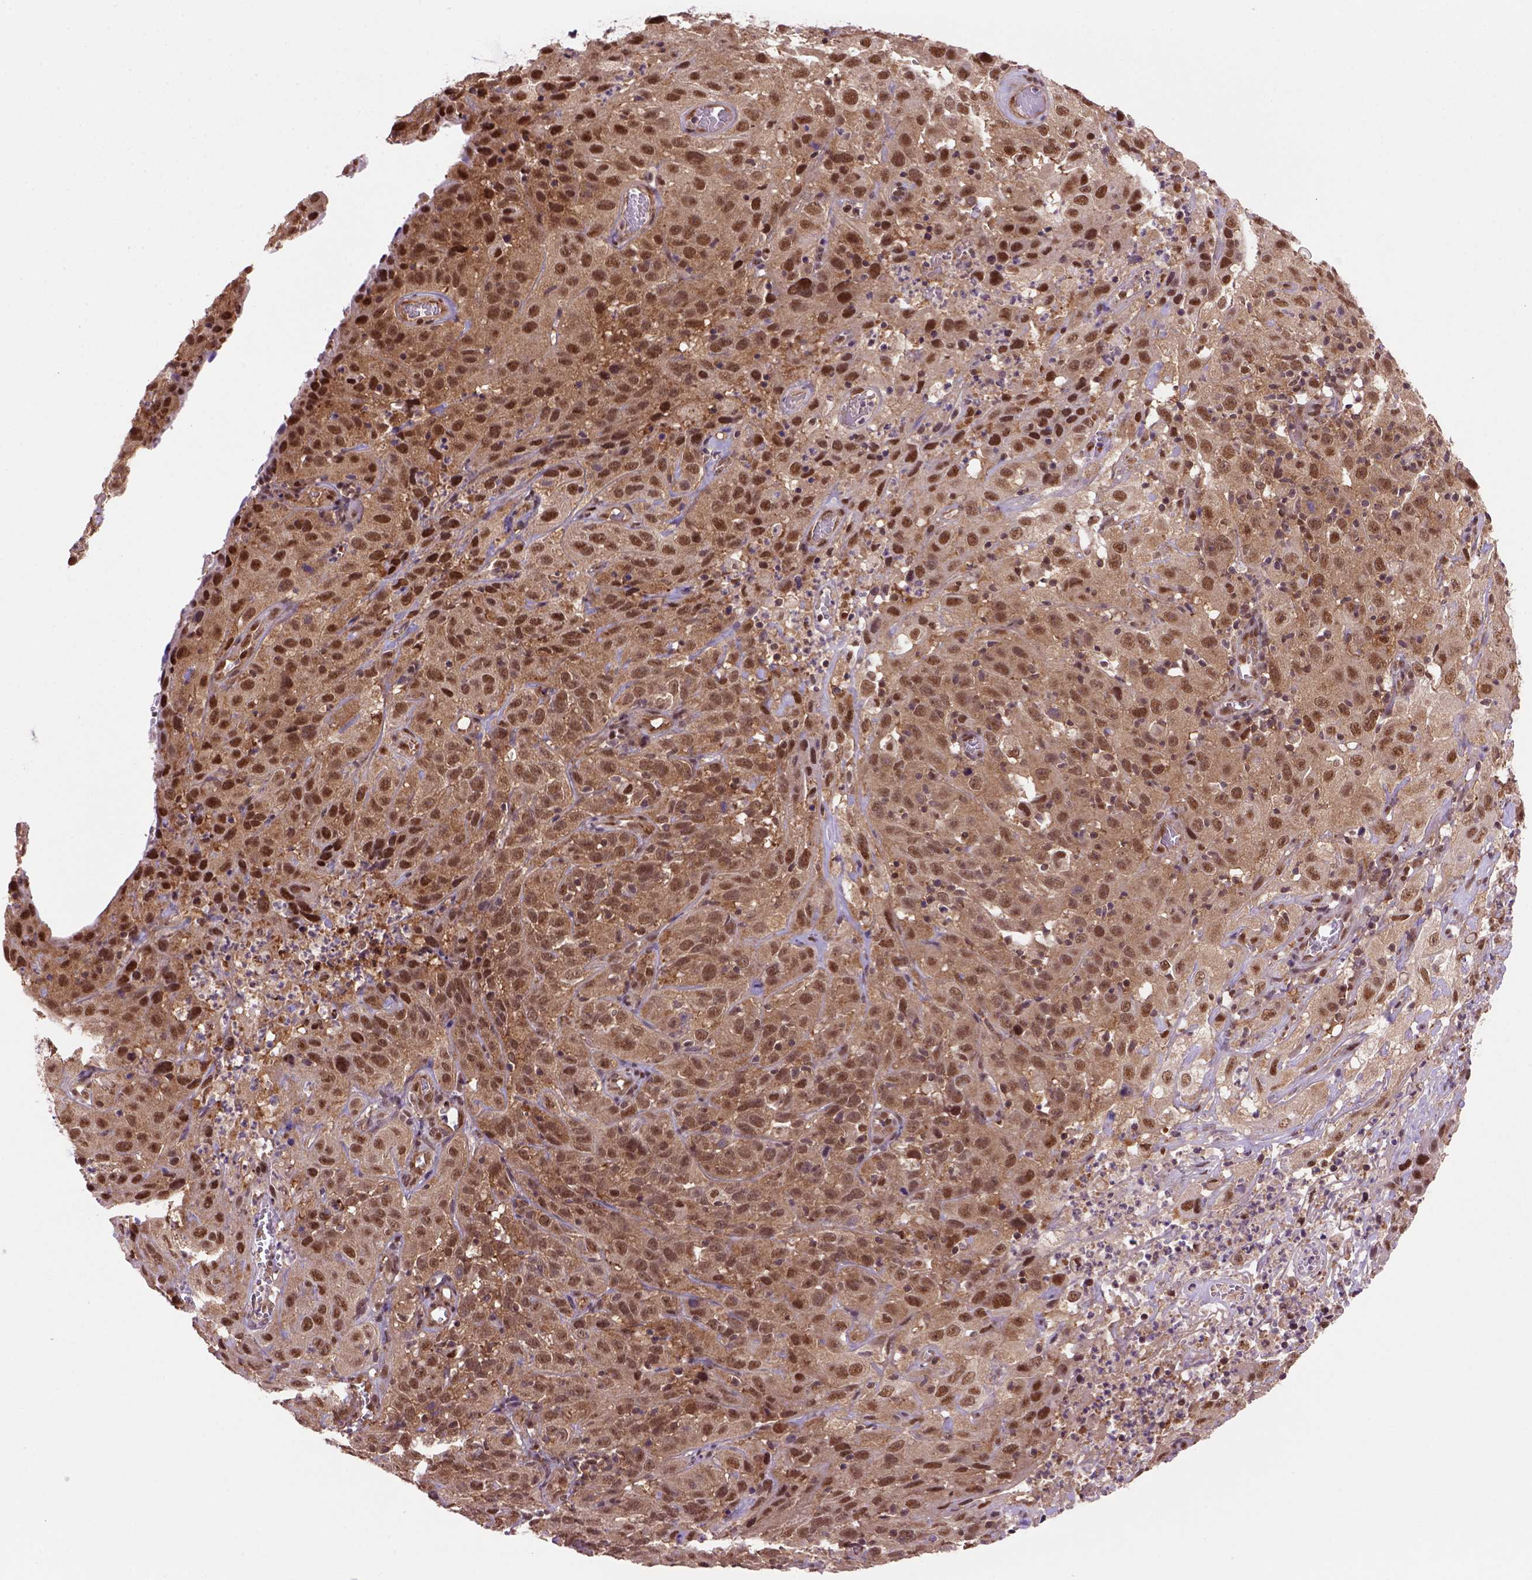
{"staining": {"intensity": "strong", "quantity": ">75%", "location": "cytoplasmic/membranous,nuclear"}, "tissue": "cervical cancer", "cell_type": "Tumor cells", "image_type": "cancer", "snomed": [{"axis": "morphology", "description": "Squamous cell carcinoma, NOS"}, {"axis": "topography", "description": "Cervix"}], "caption": "Protein expression analysis of squamous cell carcinoma (cervical) reveals strong cytoplasmic/membranous and nuclear staining in about >75% of tumor cells. Nuclei are stained in blue.", "gene": "PSMC2", "patient": {"sex": "female", "age": 32}}